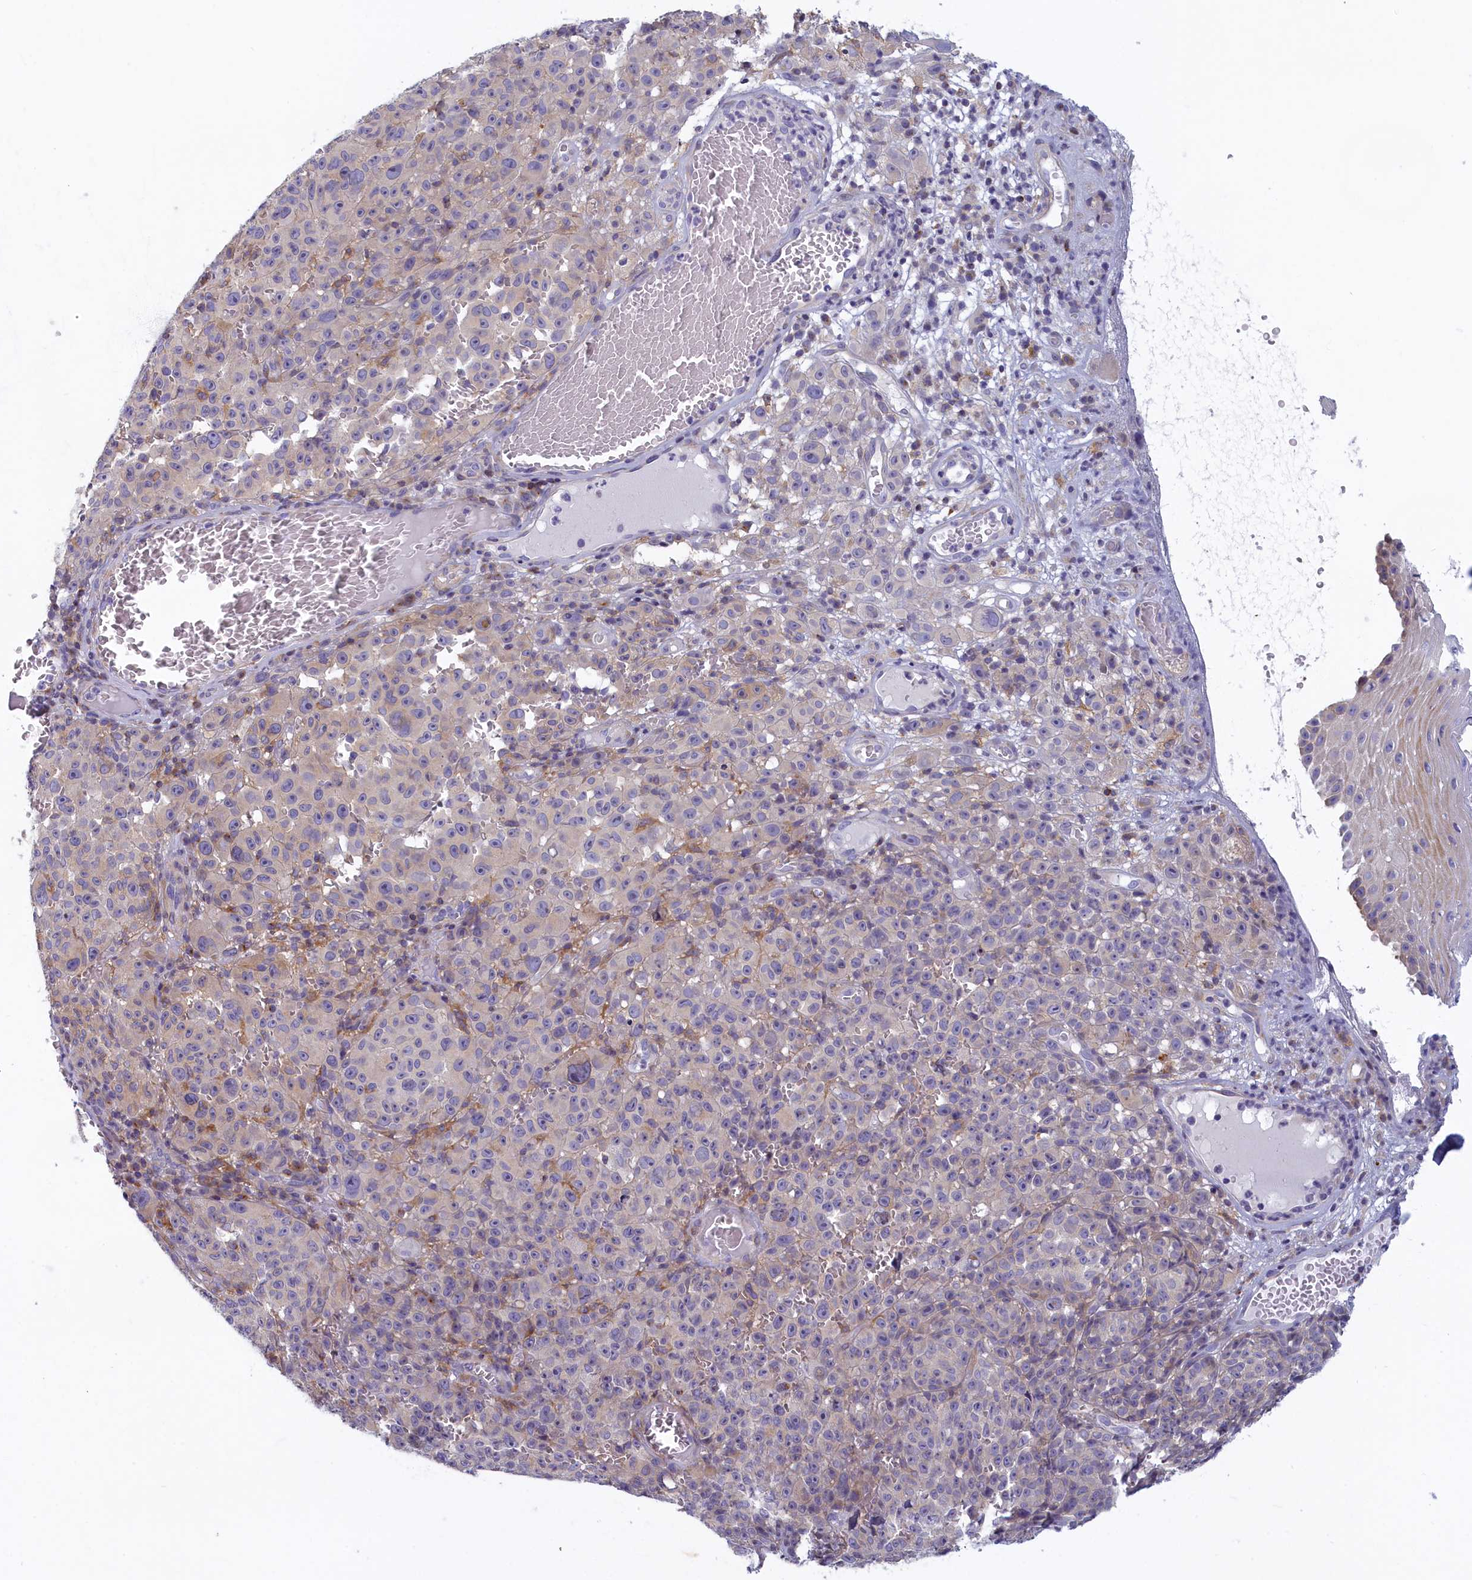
{"staining": {"intensity": "negative", "quantity": "none", "location": "none"}, "tissue": "melanoma", "cell_type": "Tumor cells", "image_type": "cancer", "snomed": [{"axis": "morphology", "description": "Malignant melanoma, NOS"}, {"axis": "topography", "description": "Skin"}], "caption": "A high-resolution photomicrograph shows immunohistochemistry staining of malignant melanoma, which reveals no significant expression in tumor cells. (Immunohistochemistry, brightfield microscopy, high magnification).", "gene": "NOL10", "patient": {"sex": "female", "age": 82}}